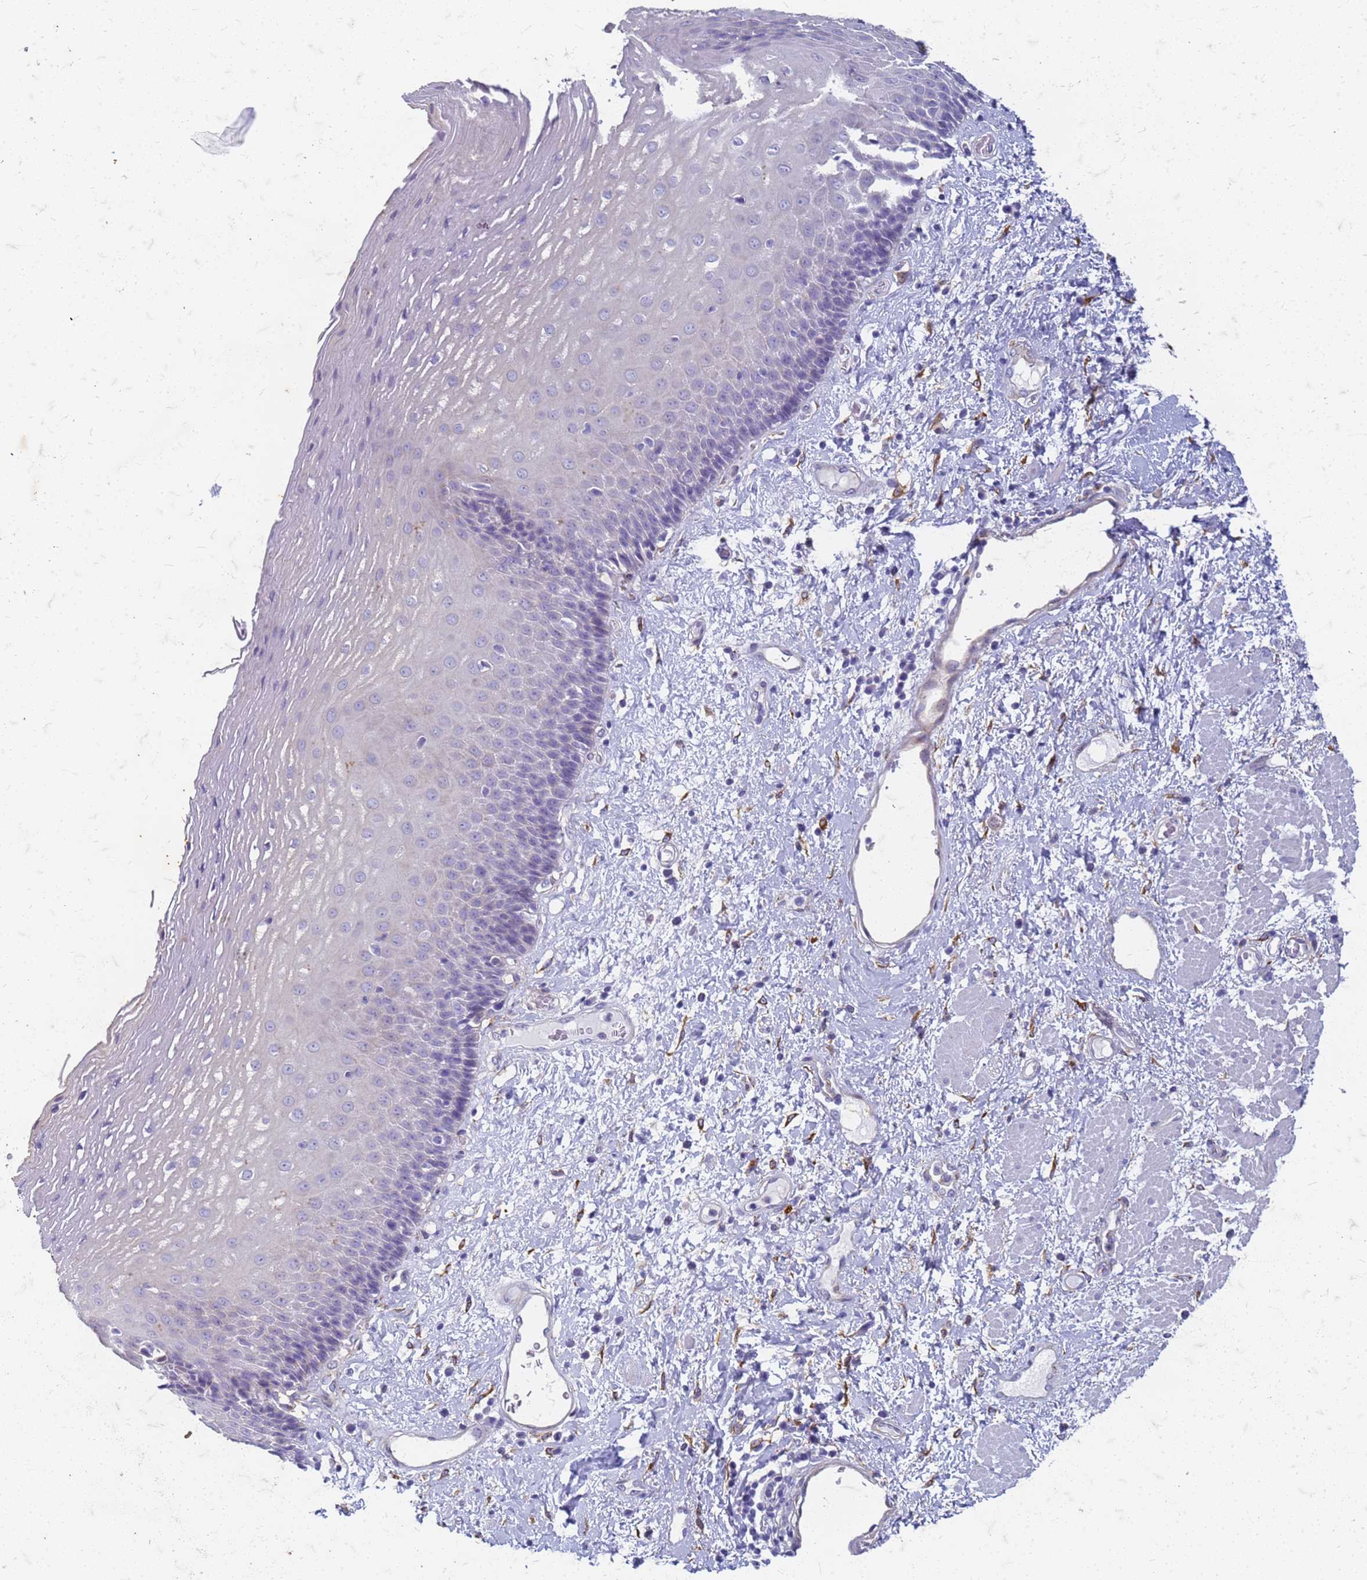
{"staining": {"intensity": "negative", "quantity": "none", "location": "none"}, "tissue": "esophagus", "cell_type": "Squamous epithelial cells", "image_type": "normal", "snomed": [{"axis": "morphology", "description": "Normal tissue, NOS"}, {"axis": "morphology", "description": "Adenocarcinoma, NOS"}, {"axis": "topography", "description": "Esophagus"}], "caption": "IHC histopathology image of benign human esophagus stained for a protein (brown), which demonstrates no staining in squamous epithelial cells. The staining was performed using DAB to visualize the protein expression in brown, while the nuclei were stained in blue with hematoxylin (Magnification: 20x).", "gene": "TRIM64B", "patient": {"sex": "male", "age": 62}}